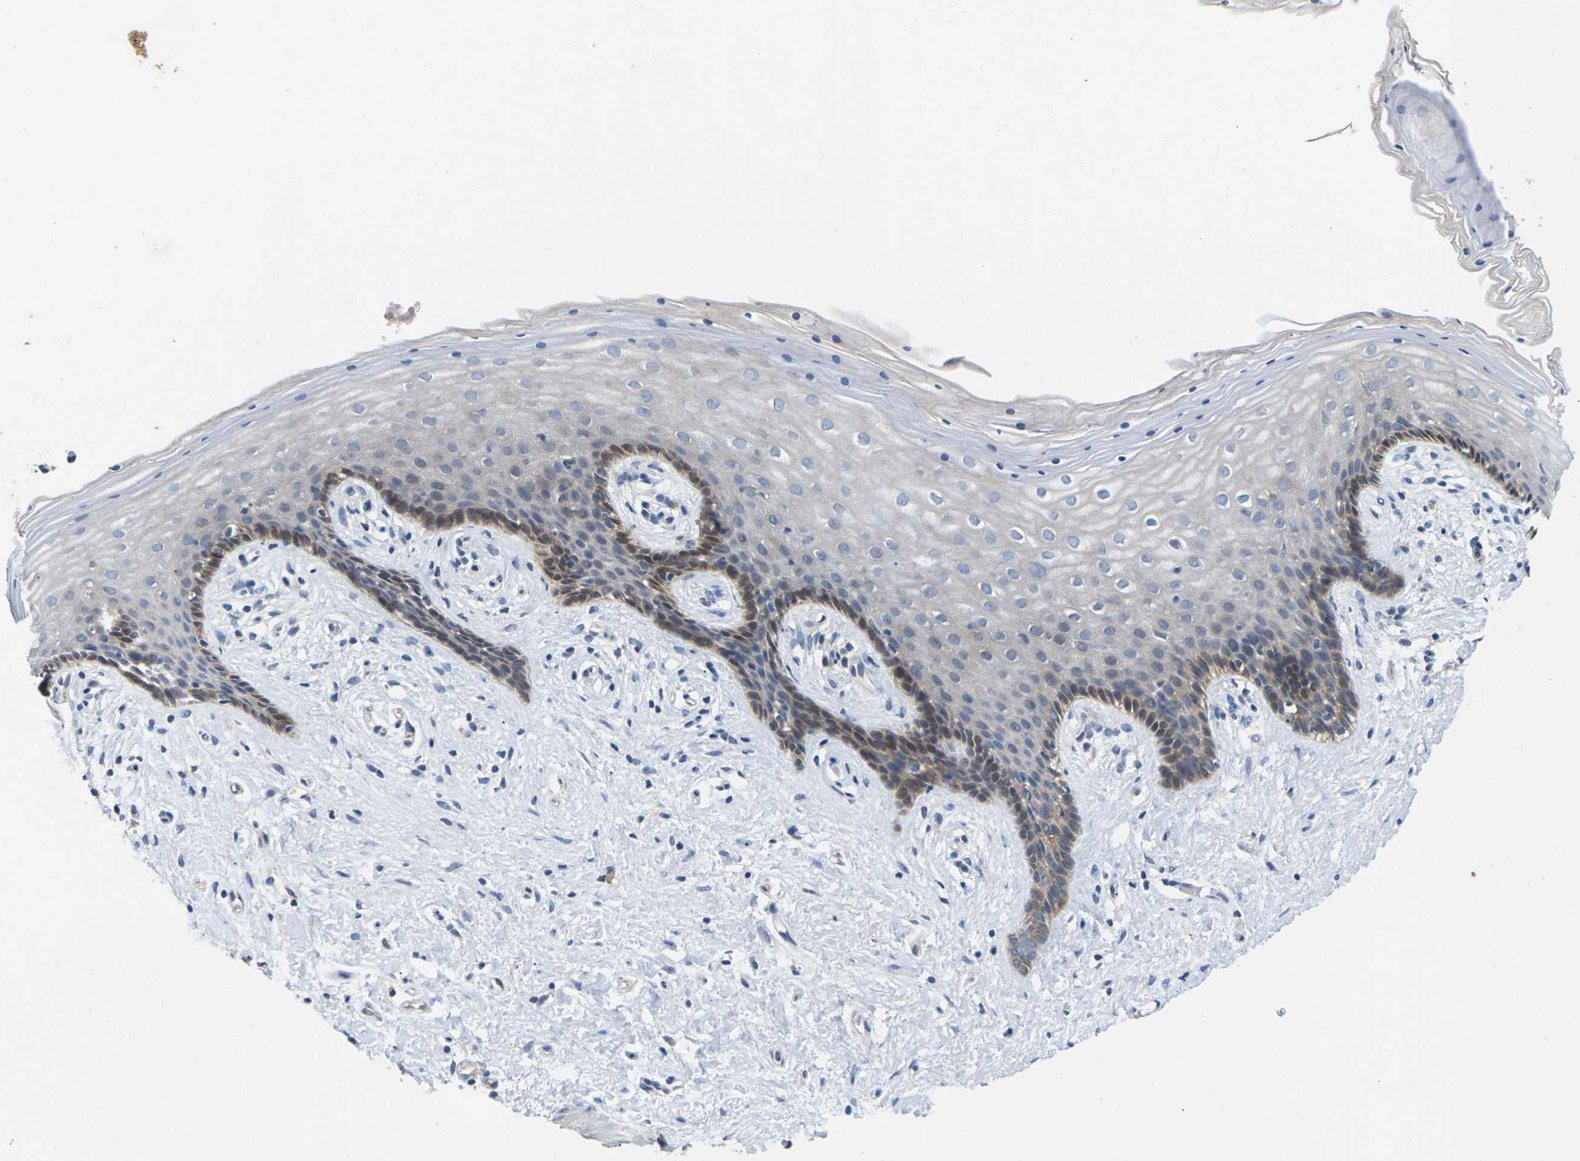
{"staining": {"intensity": "moderate", "quantity": "<25%", "location": "cytoplasmic/membranous"}, "tissue": "vagina", "cell_type": "Squamous epithelial cells", "image_type": "normal", "snomed": [{"axis": "morphology", "description": "Normal tissue, NOS"}, {"axis": "topography", "description": "Vagina"}], "caption": "Normal vagina exhibits moderate cytoplasmic/membranous staining in about <25% of squamous epithelial cells, visualized by immunohistochemistry. Nuclei are stained in blue.", "gene": "SCNN1A", "patient": {"sex": "female", "age": 44}}